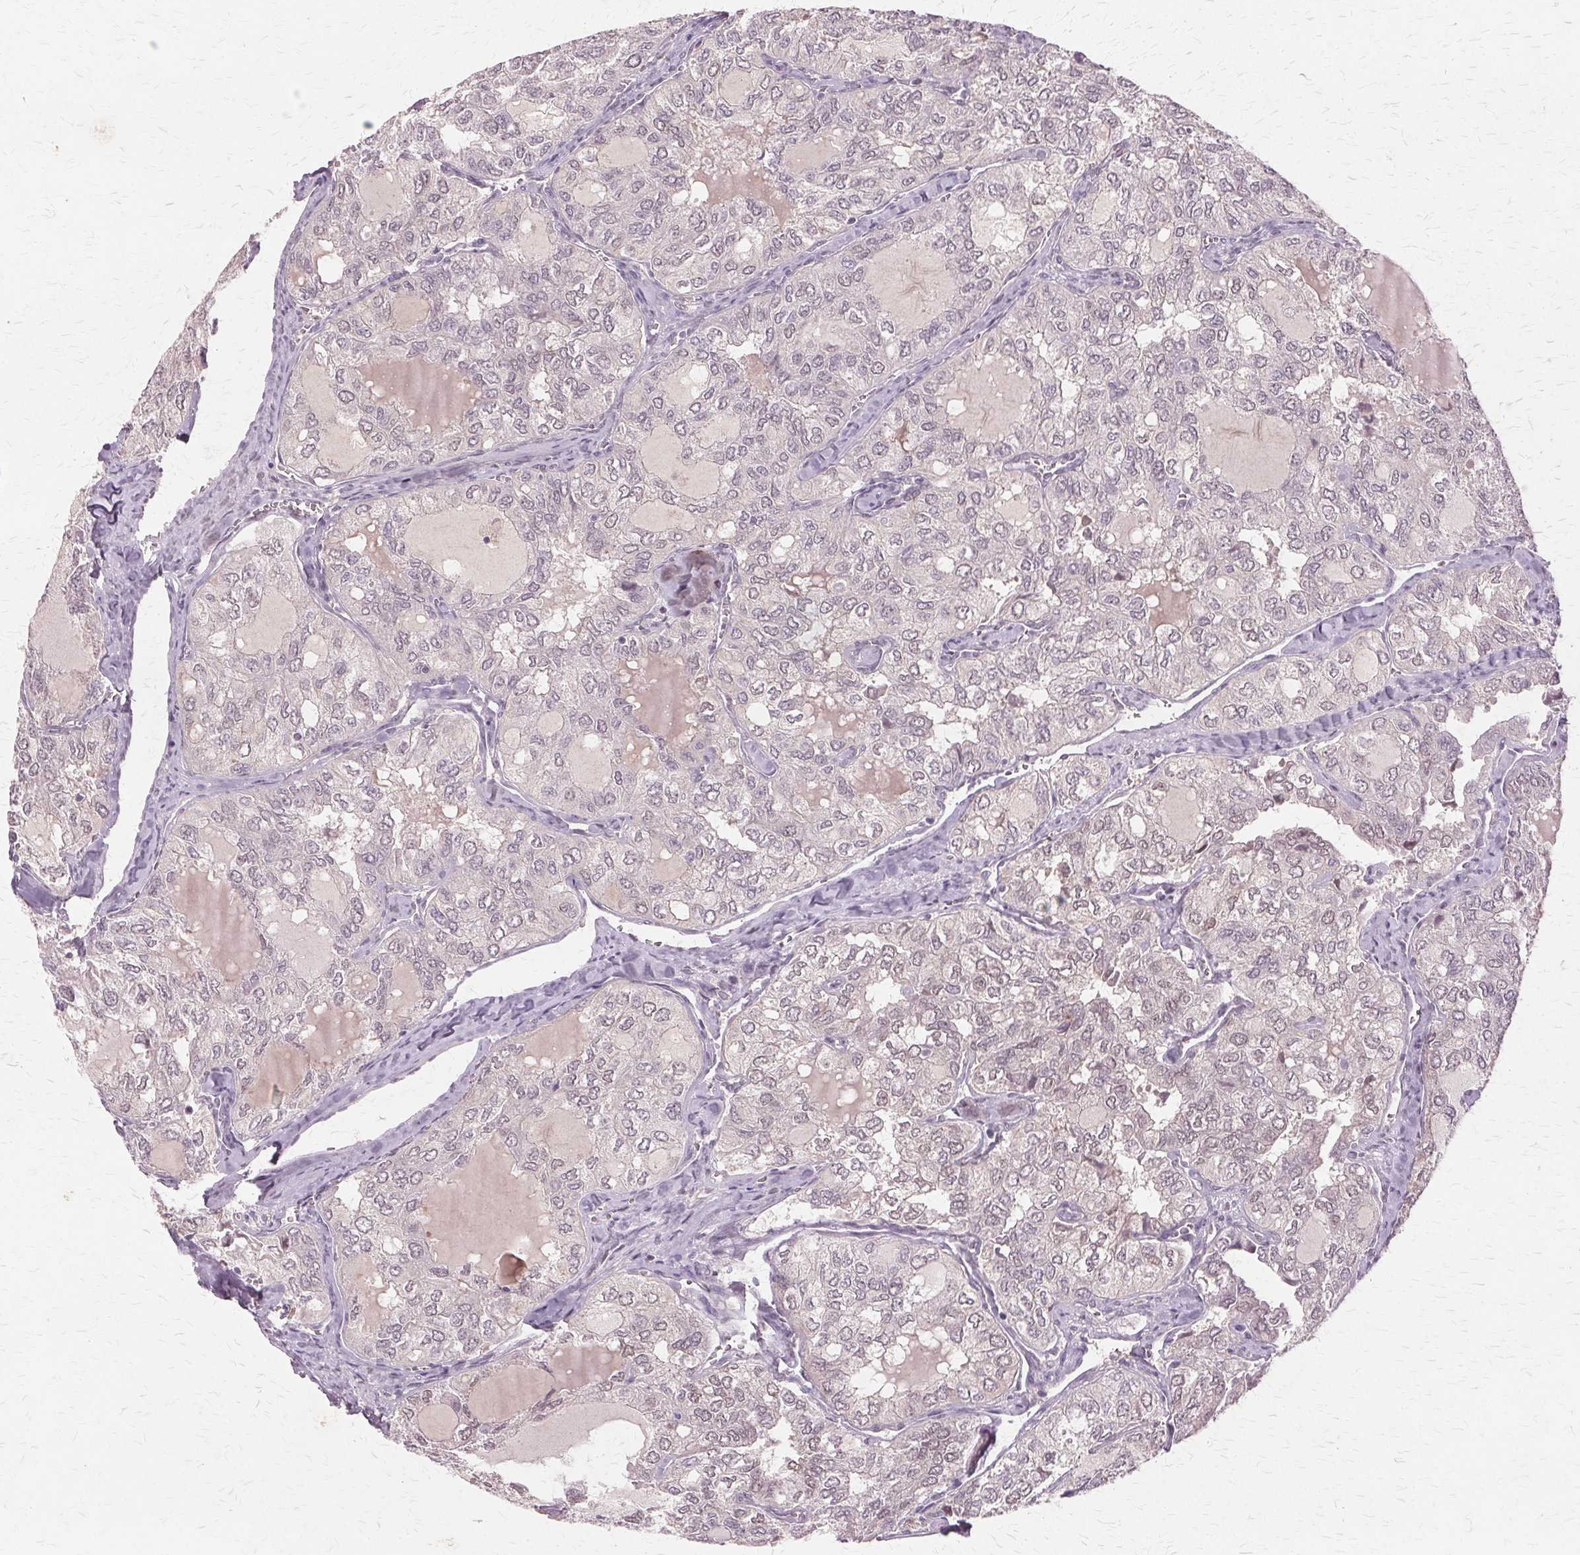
{"staining": {"intensity": "negative", "quantity": "none", "location": "none"}, "tissue": "thyroid cancer", "cell_type": "Tumor cells", "image_type": "cancer", "snomed": [{"axis": "morphology", "description": "Follicular adenoma carcinoma, NOS"}, {"axis": "topography", "description": "Thyroid gland"}], "caption": "DAB (3,3'-diaminobenzidine) immunohistochemical staining of follicular adenoma carcinoma (thyroid) displays no significant positivity in tumor cells.", "gene": "PRMT5", "patient": {"sex": "male", "age": 75}}